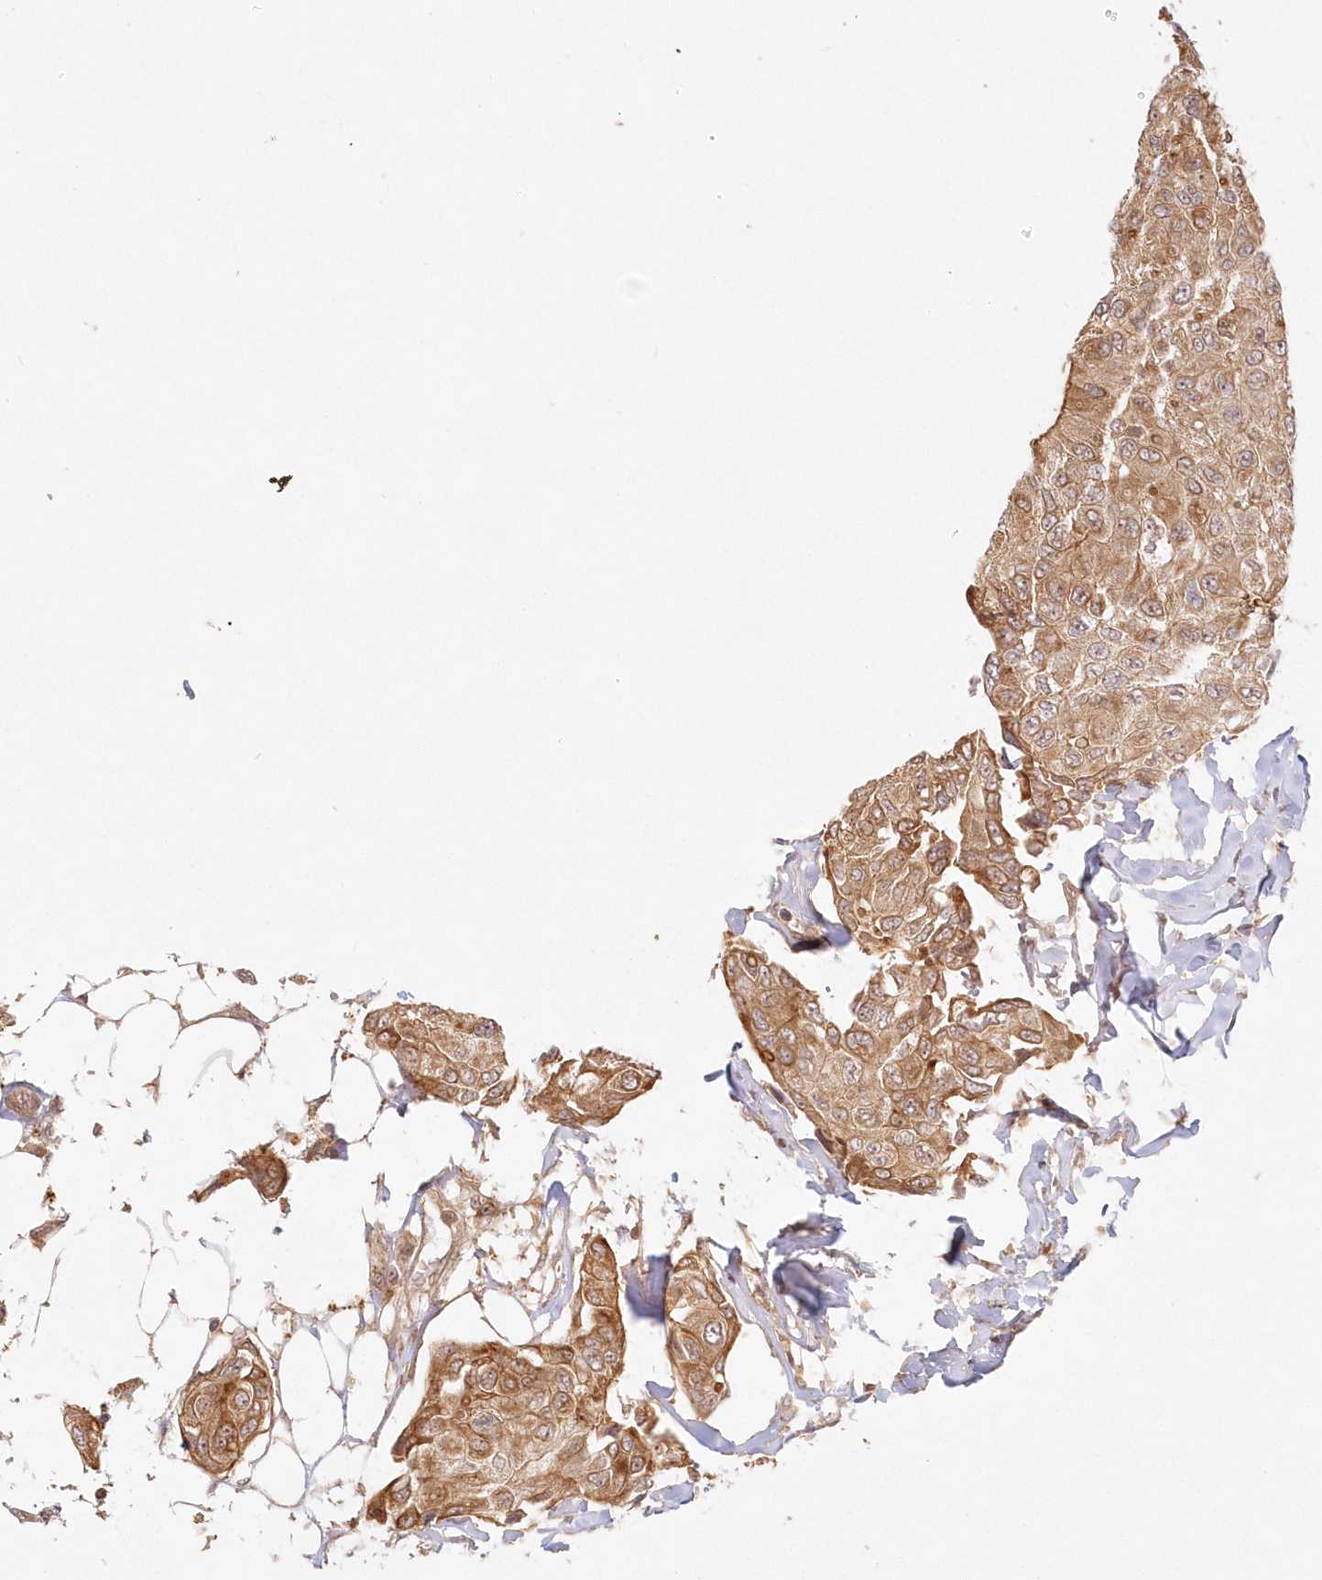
{"staining": {"intensity": "moderate", "quantity": ">75%", "location": "cytoplasmic/membranous"}, "tissue": "breast cancer", "cell_type": "Tumor cells", "image_type": "cancer", "snomed": [{"axis": "morphology", "description": "Duct carcinoma"}, {"axis": "topography", "description": "Breast"}], "caption": "Protein analysis of breast cancer tissue displays moderate cytoplasmic/membranous positivity in about >75% of tumor cells.", "gene": "KIAA0232", "patient": {"sex": "female", "age": 80}}